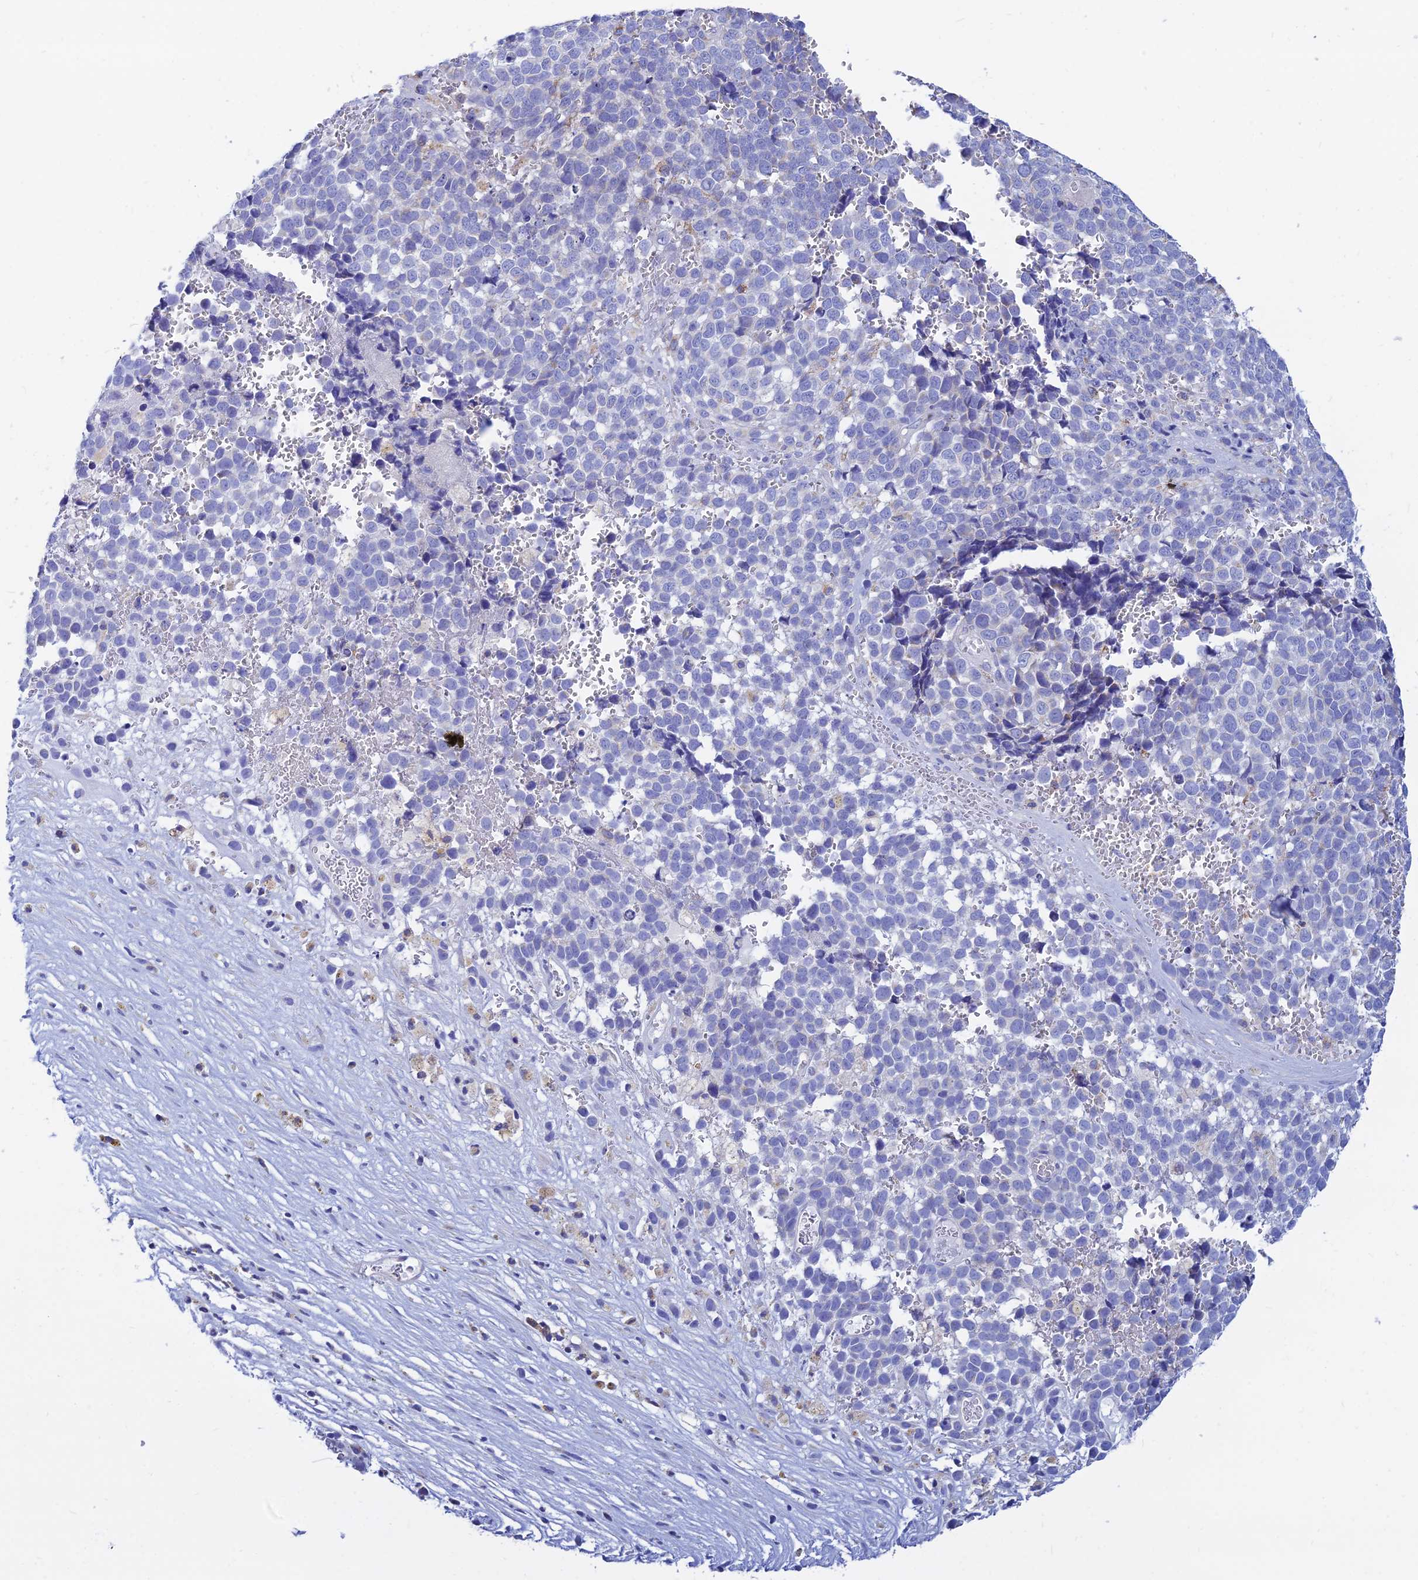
{"staining": {"intensity": "negative", "quantity": "none", "location": "none"}, "tissue": "melanoma", "cell_type": "Tumor cells", "image_type": "cancer", "snomed": [{"axis": "morphology", "description": "Malignant melanoma, NOS"}, {"axis": "topography", "description": "Nose, NOS"}], "caption": "Melanoma stained for a protein using IHC demonstrates no staining tumor cells.", "gene": "MGST1", "patient": {"sex": "female", "age": 48}}